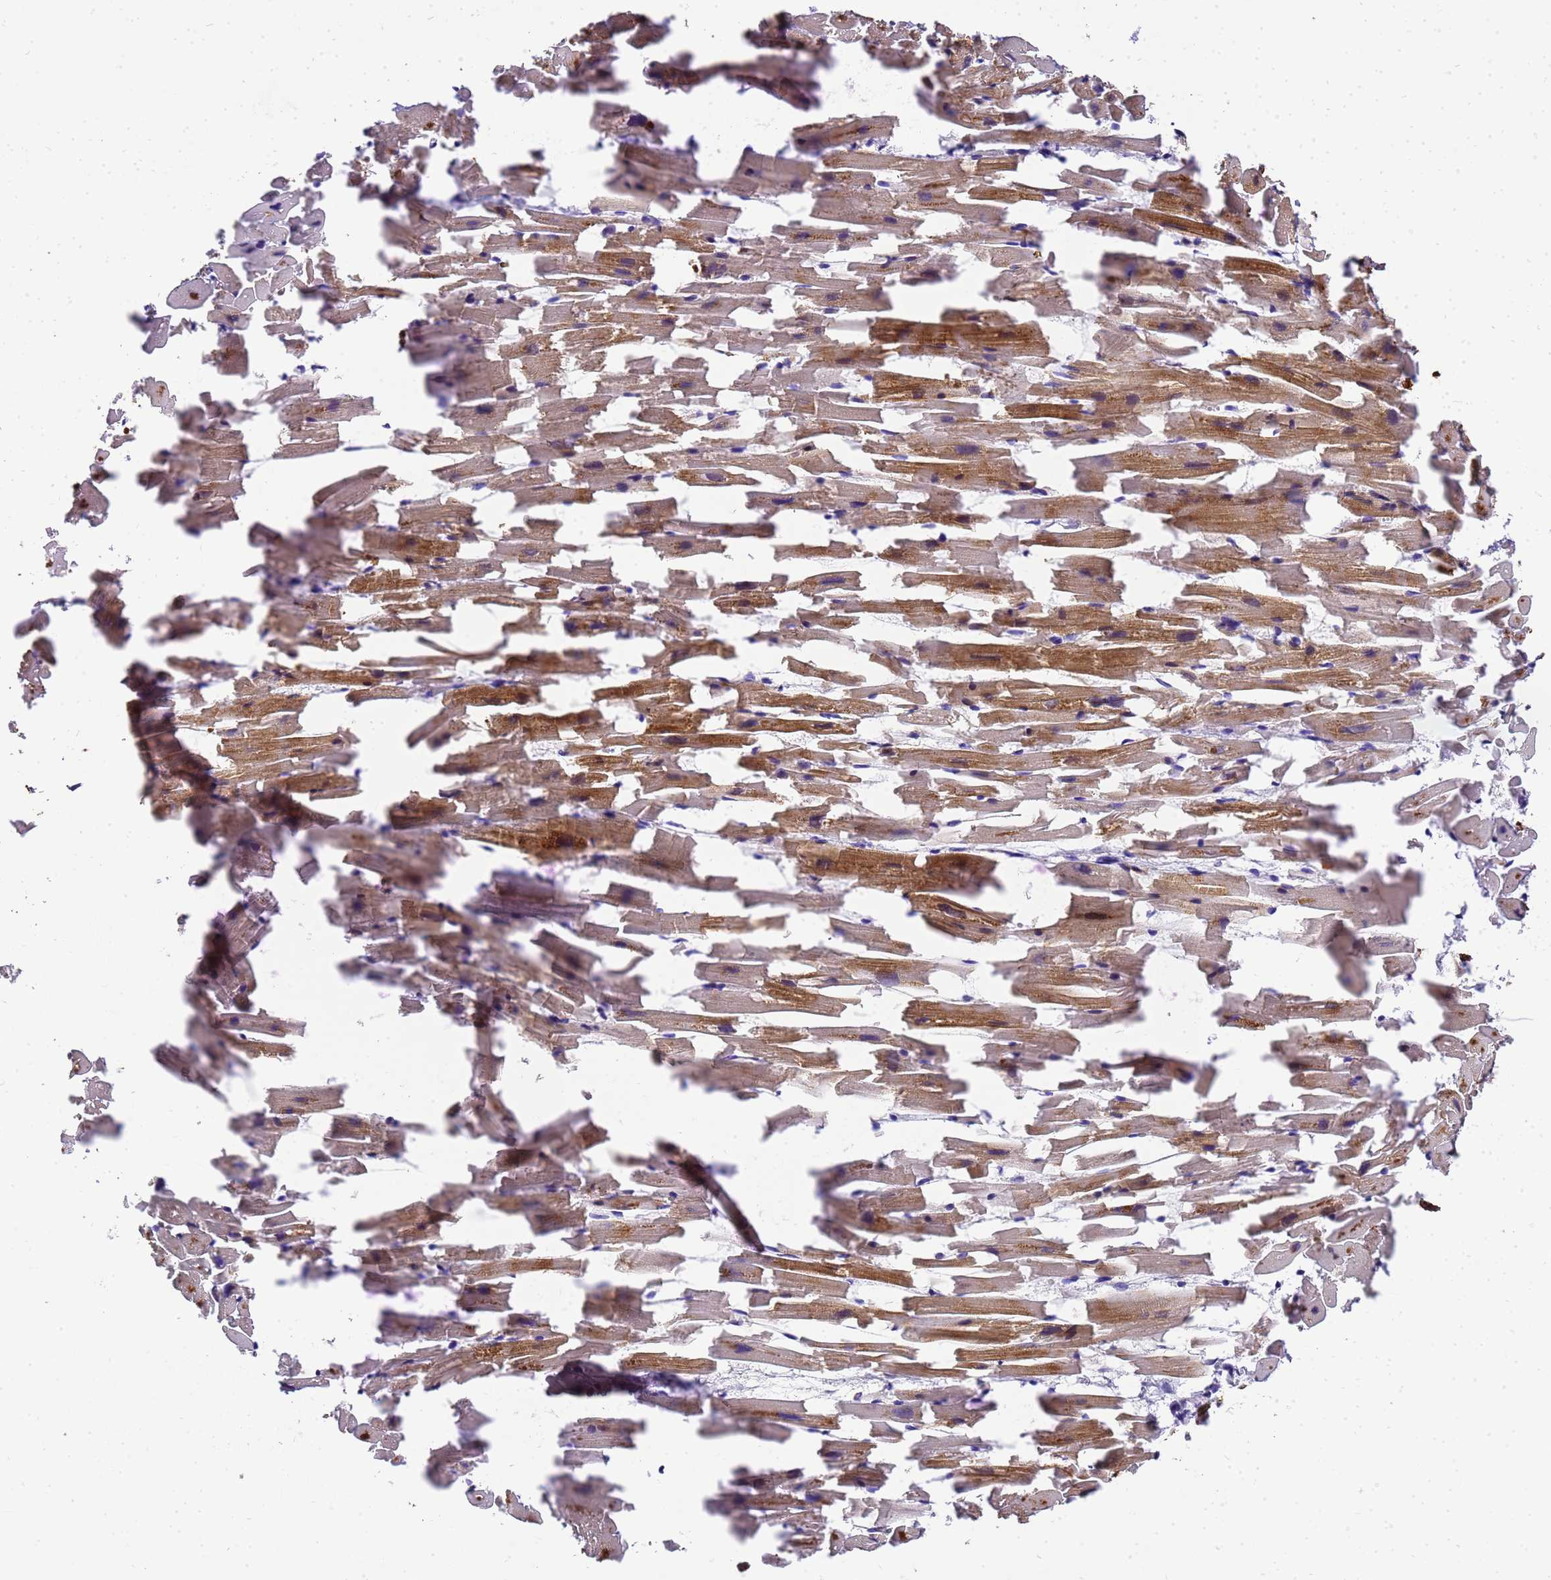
{"staining": {"intensity": "strong", "quantity": ">75%", "location": "cytoplasmic/membranous"}, "tissue": "heart muscle", "cell_type": "Cardiomyocytes", "image_type": "normal", "snomed": [{"axis": "morphology", "description": "Normal tissue, NOS"}, {"axis": "topography", "description": "Heart"}], "caption": "Normal heart muscle reveals strong cytoplasmic/membranous positivity in about >75% of cardiomyocytes, visualized by immunohistochemistry. (DAB (3,3'-diaminobenzidine) = brown stain, brightfield microscopy at high magnification).", "gene": "HSPB6", "patient": {"sex": "female", "age": 64}}